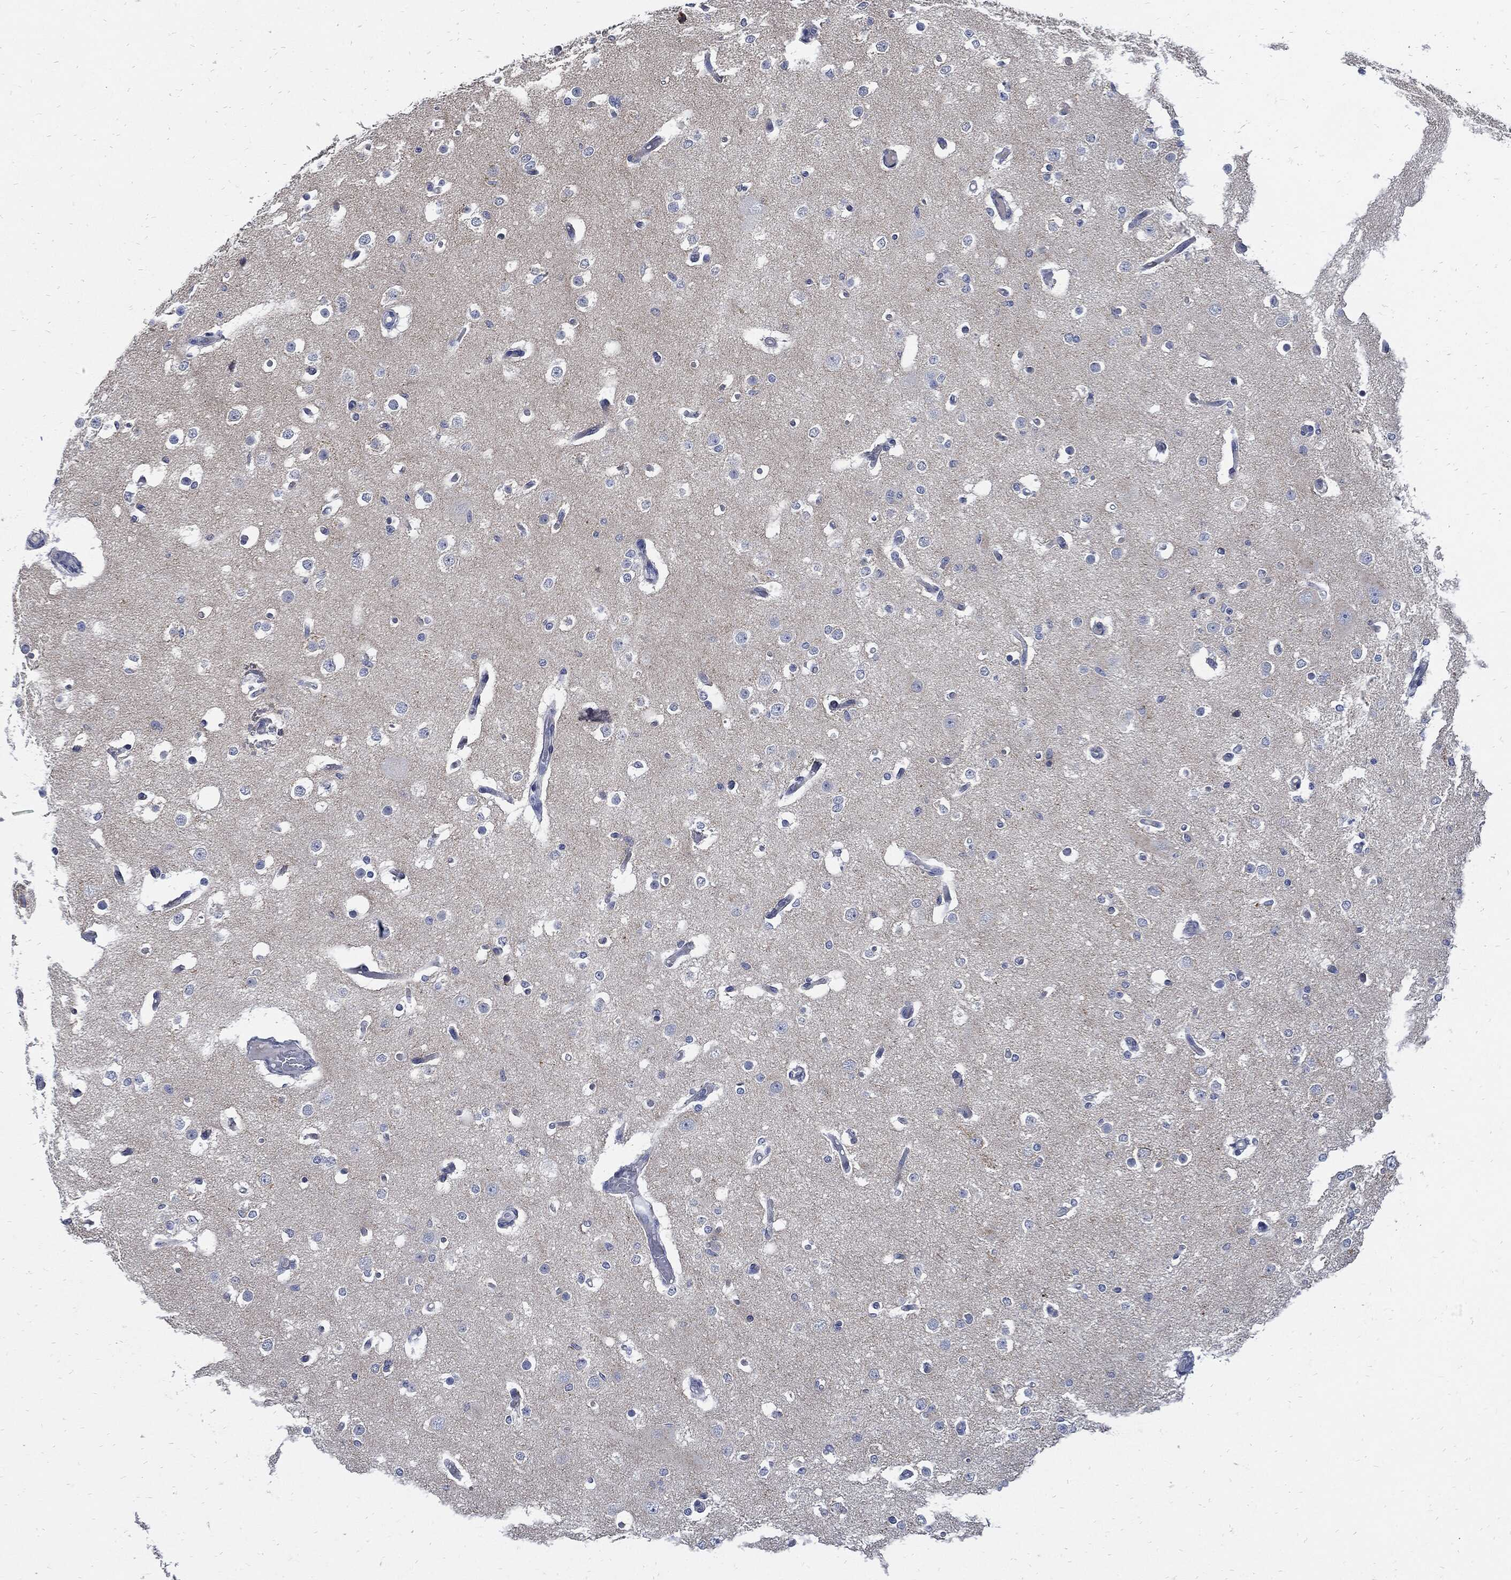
{"staining": {"intensity": "negative", "quantity": "none", "location": "none"}, "tissue": "cerebral cortex", "cell_type": "Endothelial cells", "image_type": "normal", "snomed": [{"axis": "morphology", "description": "Normal tissue, NOS"}, {"axis": "morphology", "description": "Inflammation, NOS"}, {"axis": "topography", "description": "Cerebral cortex"}], "caption": "This is a image of IHC staining of normal cerebral cortex, which shows no positivity in endothelial cells. (Stains: DAB immunohistochemistry (IHC) with hematoxylin counter stain, Microscopy: brightfield microscopy at high magnification).", "gene": "CPE", "patient": {"sex": "male", "age": 6}}